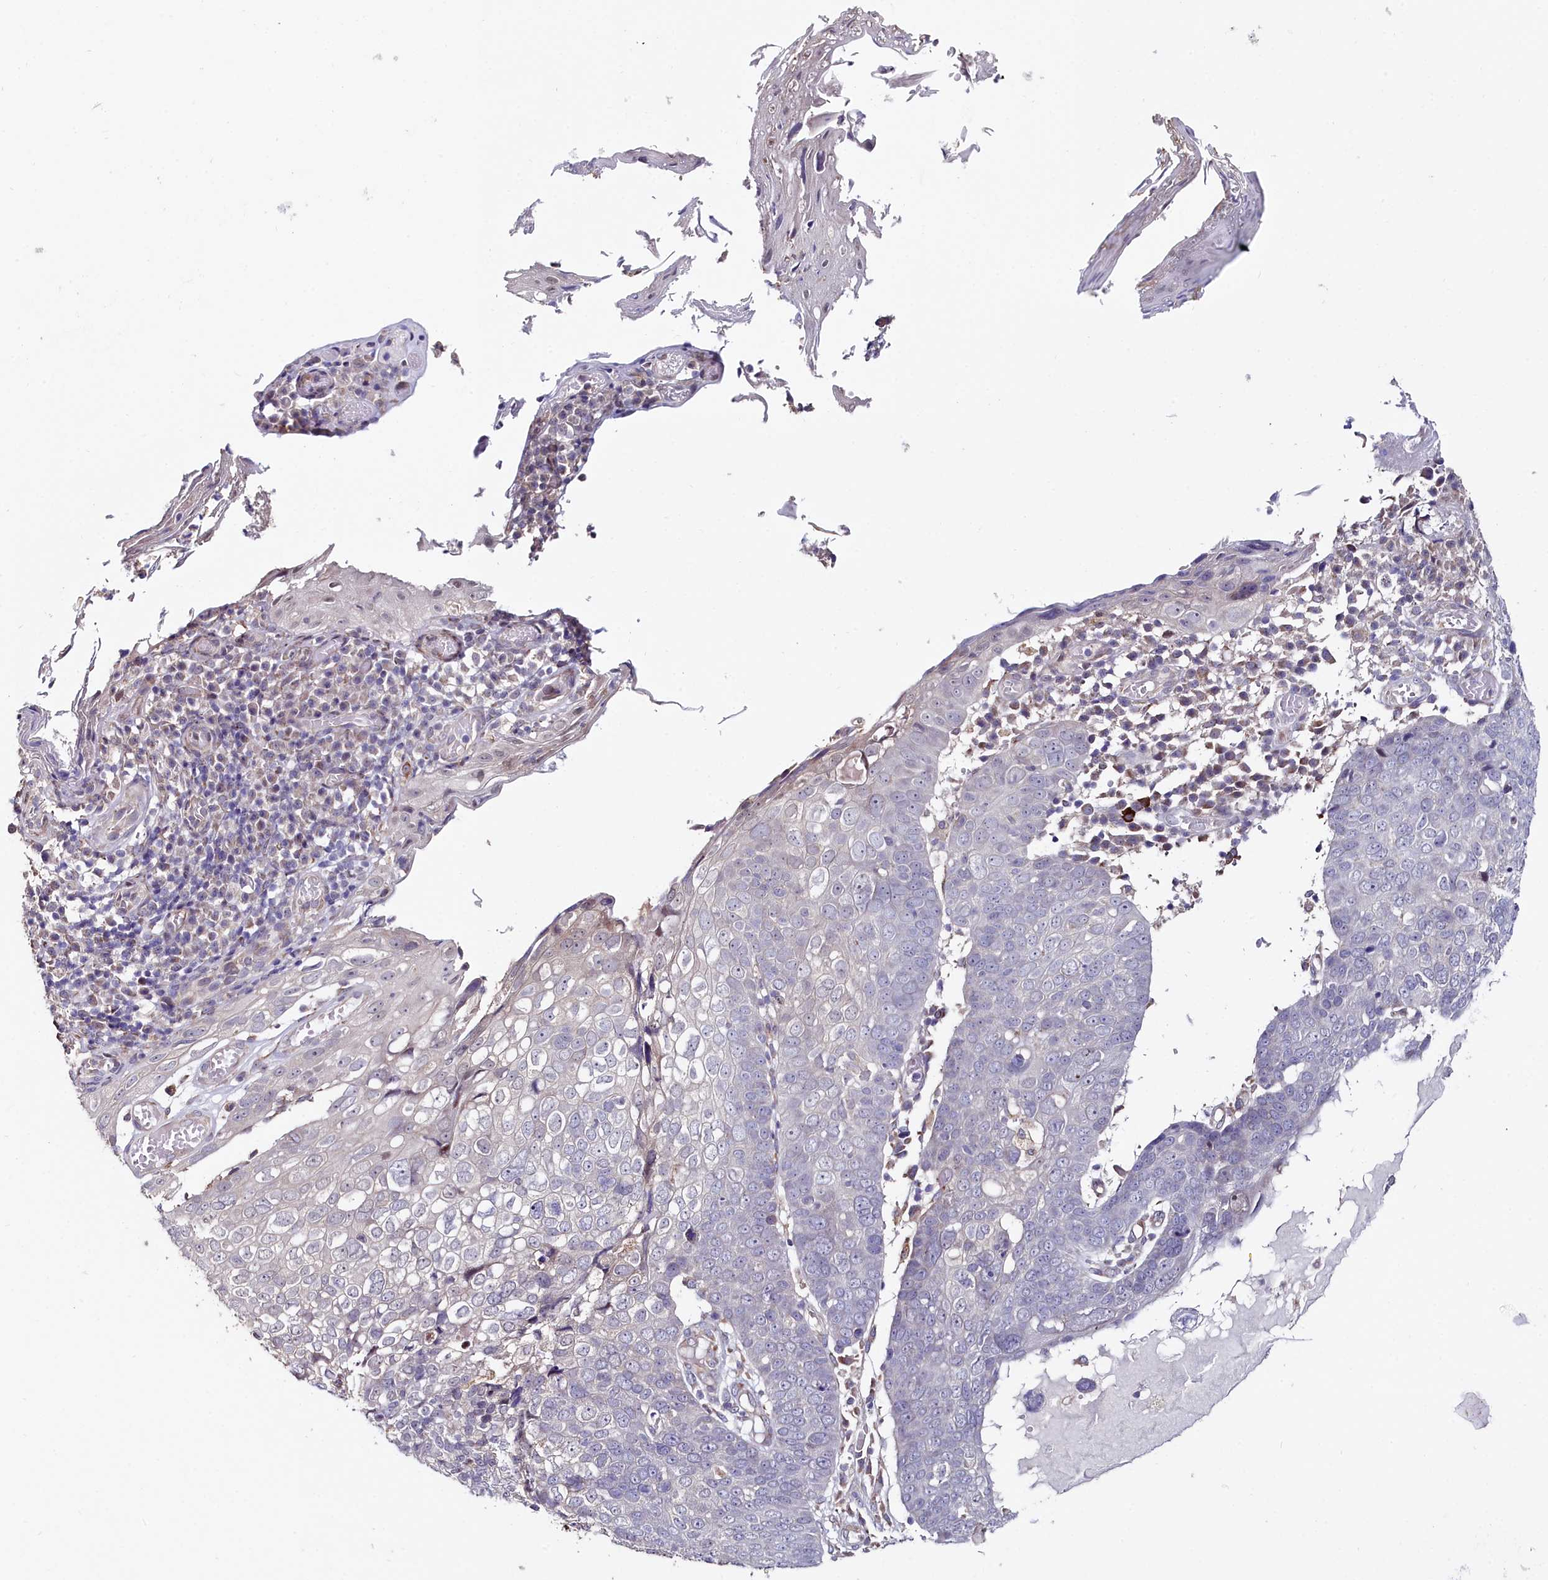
{"staining": {"intensity": "negative", "quantity": "none", "location": "none"}, "tissue": "skin cancer", "cell_type": "Tumor cells", "image_type": "cancer", "snomed": [{"axis": "morphology", "description": "Squamous cell carcinoma, NOS"}, {"axis": "topography", "description": "Skin"}], "caption": "Immunohistochemistry of human skin cancer shows no positivity in tumor cells.", "gene": "C4orf19", "patient": {"sex": "male", "age": 71}}